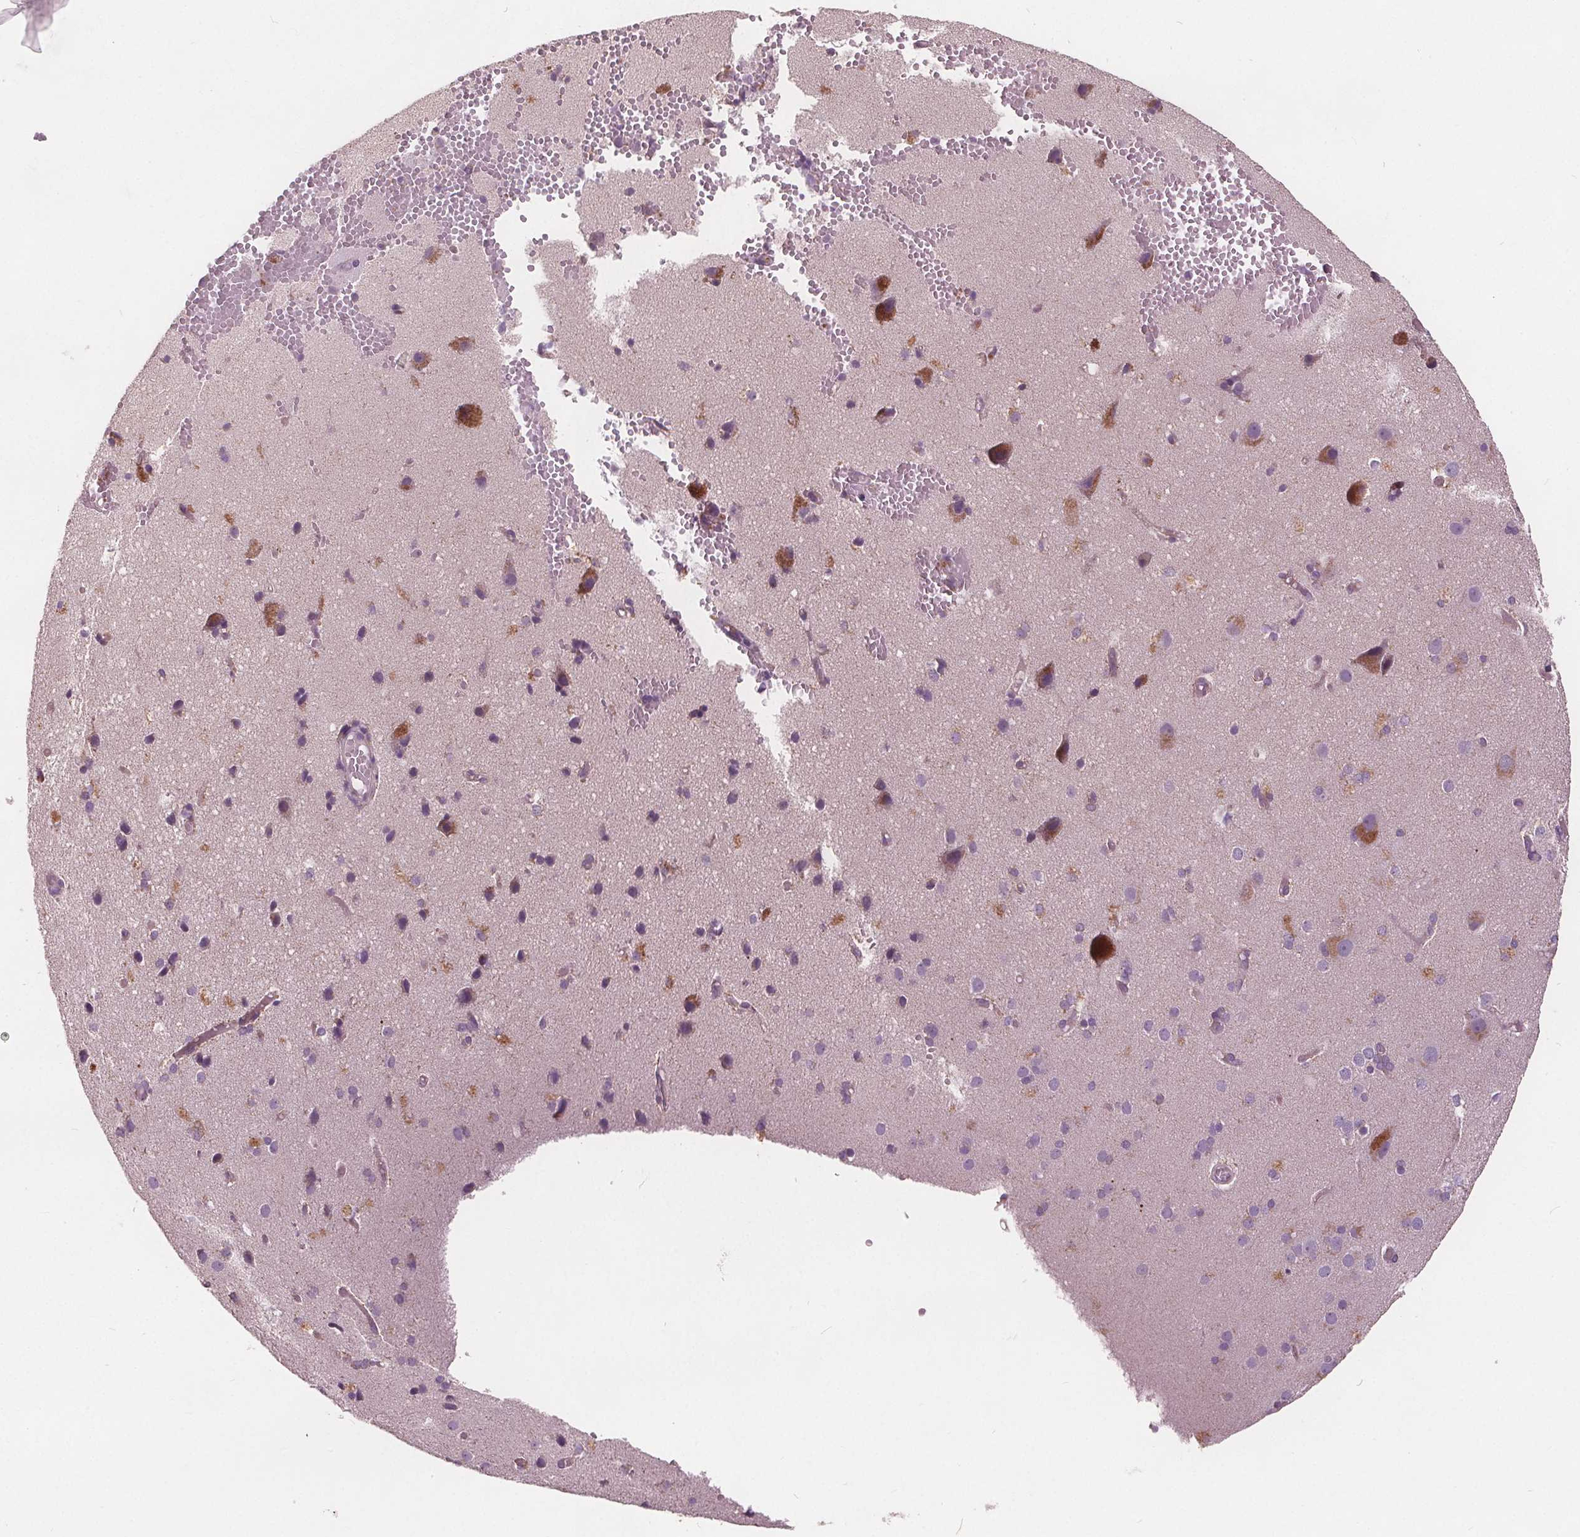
{"staining": {"intensity": "moderate", "quantity": "<25%", "location": "cytoplasmic/membranous"}, "tissue": "cerebral cortex", "cell_type": "Endothelial cells", "image_type": "normal", "snomed": [{"axis": "morphology", "description": "Normal tissue, NOS"}, {"axis": "morphology", "description": "Glioma, malignant, High grade"}, {"axis": "topography", "description": "Cerebral cortex"}], "caption": "Protein expression by IHC exhibits moderate cytoplasmic/membranous positivity in about <25% of endothelial cells in normal cerebral cortex. The staining was performed using DAB (3,3'-diaminobenzidine), with brown indicating positive protein expression. Nuclei are stained blue with hematoxylin.", "gene": "ECI2", "patient": {"sex": "male", "age": 71}}